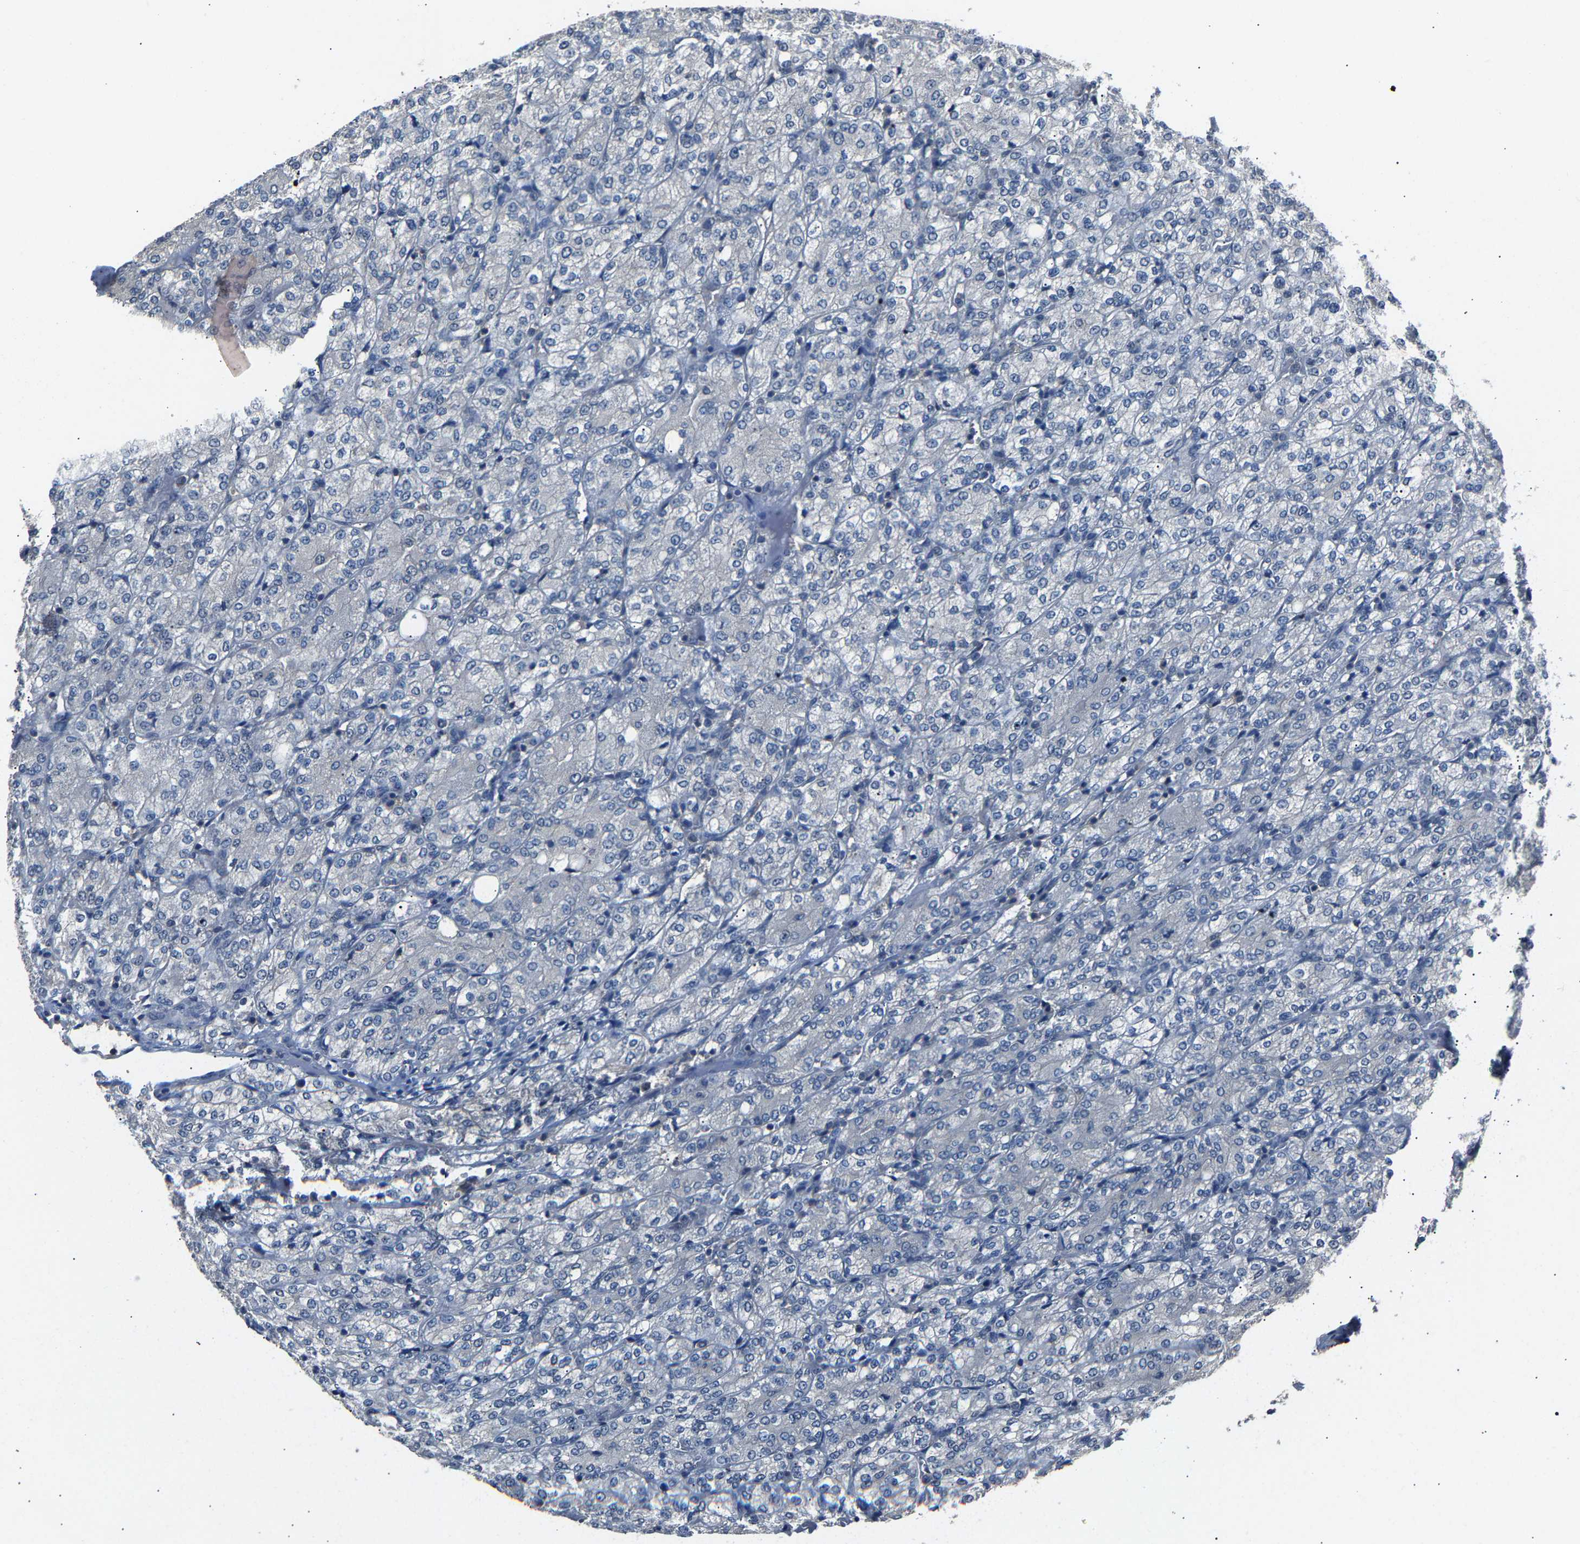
{"staining": {"intensity": "negative", "quantity": "none", "location": "none"}, "tissue": "renal cancer", "cell_type": "Tumor cells", "image_type": "cancer", "snomed": [{"axis": "morphology", "description": "Adenocarcinoma, NOS"}, {"axis": "topography", "description": "Kidney"}], "caption": "An IHC image of adenocarcinoma (renal) is shown. There is no staining in tumor cells of adenocarcinoma (renal).", "gene": "ABCC9", "patient": {"sex": "male", "age": 77}}